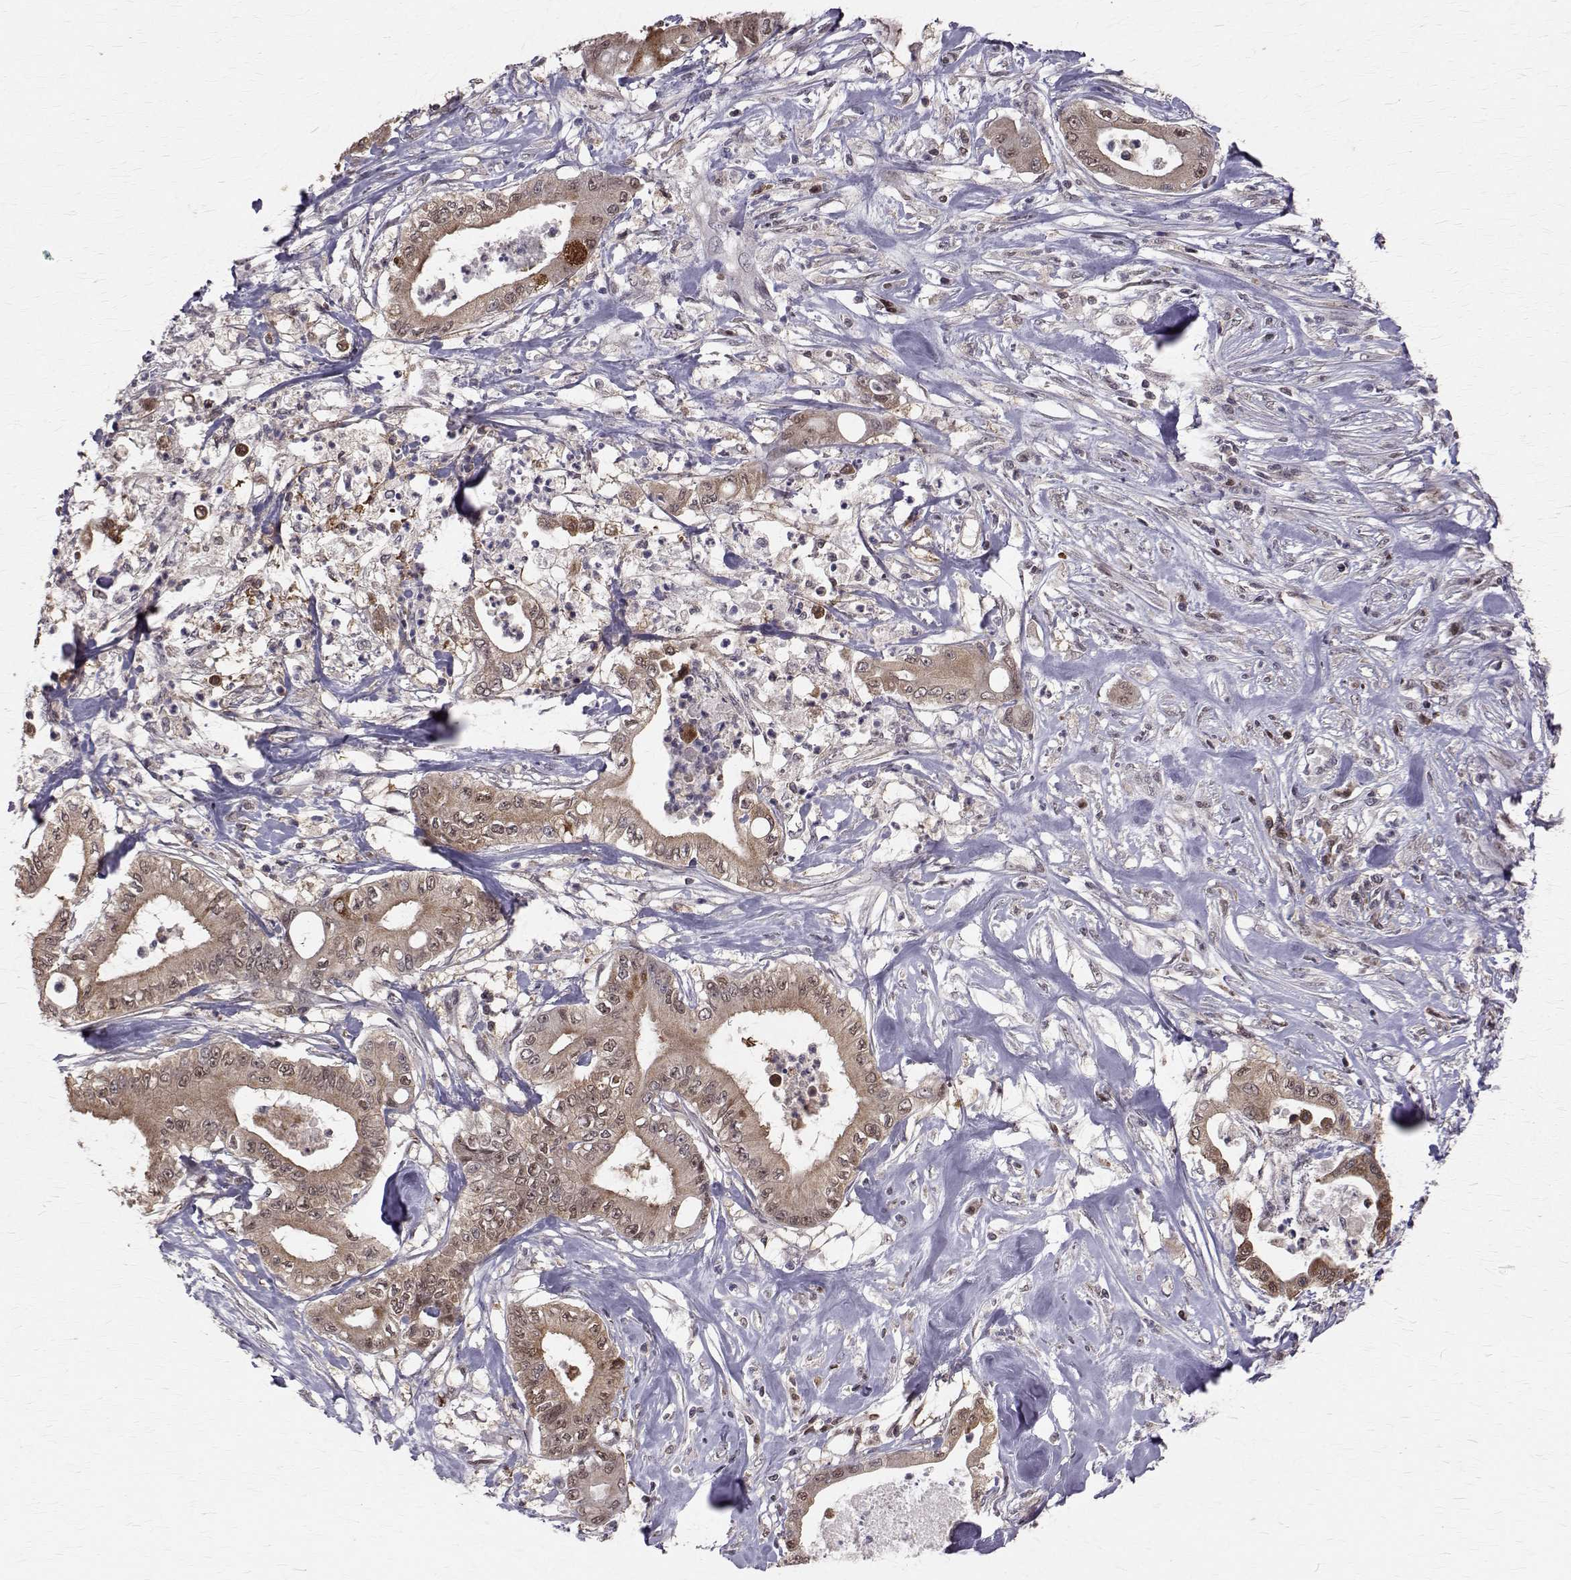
{"staining": {"intensity": "moderate", "quantity": ">75%", "location": "cytoplasmic/membranous,nuclear"}, "tissue": "pancreatic cancer", "cell_type": "Tumor cells", "image_type": "cancer", "snomed": [{"axis": "morphology", "description": "Adenocarcinoma, NOS"}, {"axis": "topography", "description": "Pancreas"}], "caption": "High-magnification brightfield microscopy of pancreatic adenocarcinoma stained with DAB (3,3'-diaminobenzidine) (brown) and counterstained with hematoxylin (blue). tumor cells exhibit moderate cytoplasmic/membranous and nuclear expression is identified in approximately>75% of cells.", "gene": "NIF3L1", "patient": {"sex": "male", "age": 71}}